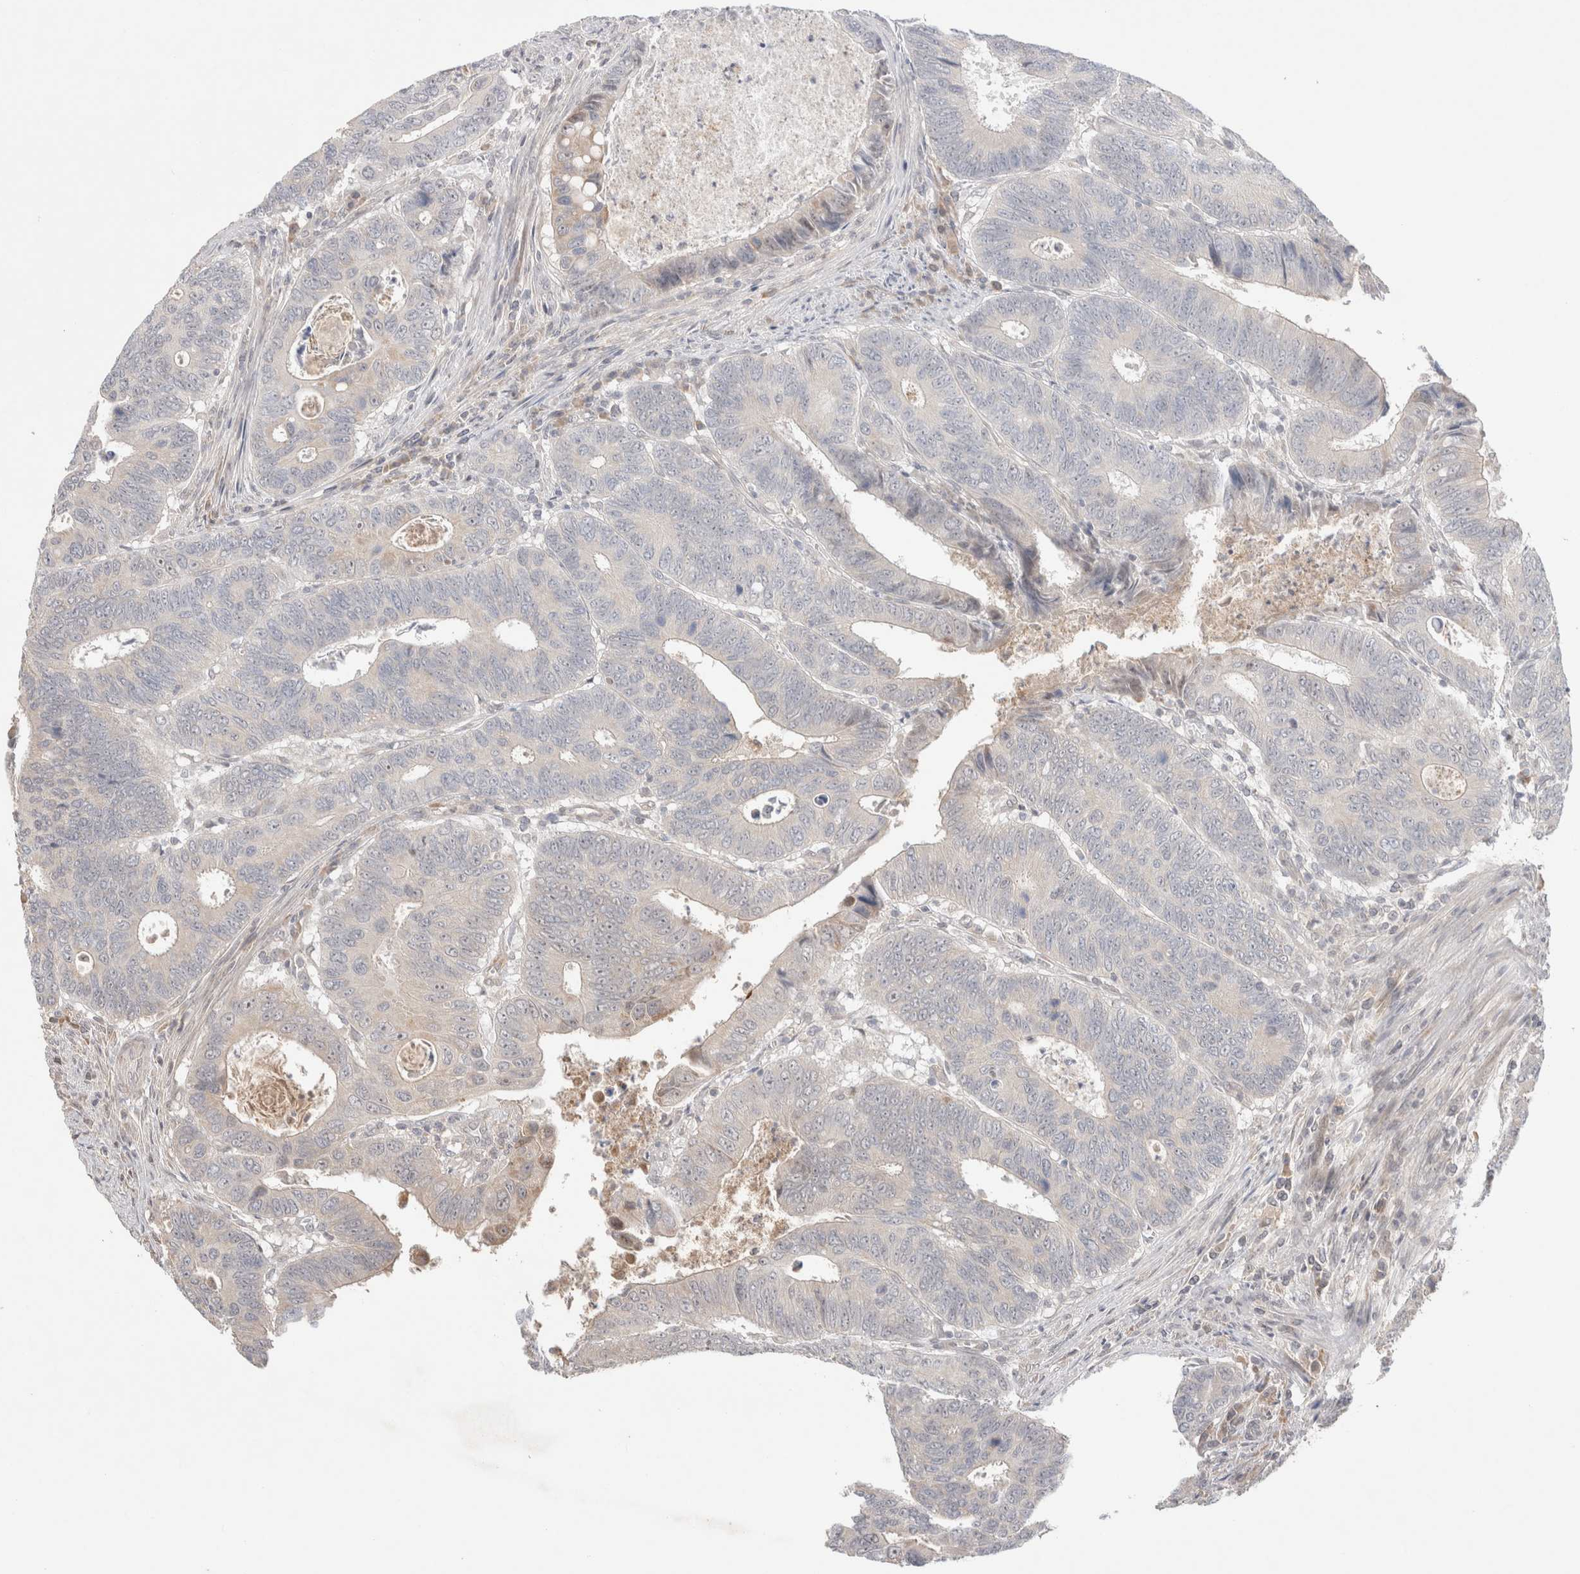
{"staining": {"intensity": "negative", "quantity": "none", "location": "none"}, "tissue": "colorectal cancer", "cell_type": "Tumor cells", "image_type": "cancer", "snomed": [{"axis": "morphology", "description": "Adenocarcinoma, NOS"}, {"axis": "topography", "description": "Colon"}], "caption": "DAB immunohistochemical staining of colorectal adenocarcinoma exhibits no significant expression in tumor cells.", "gene": "SYDE2", "patient": {"sex": "male", "age": 72}}